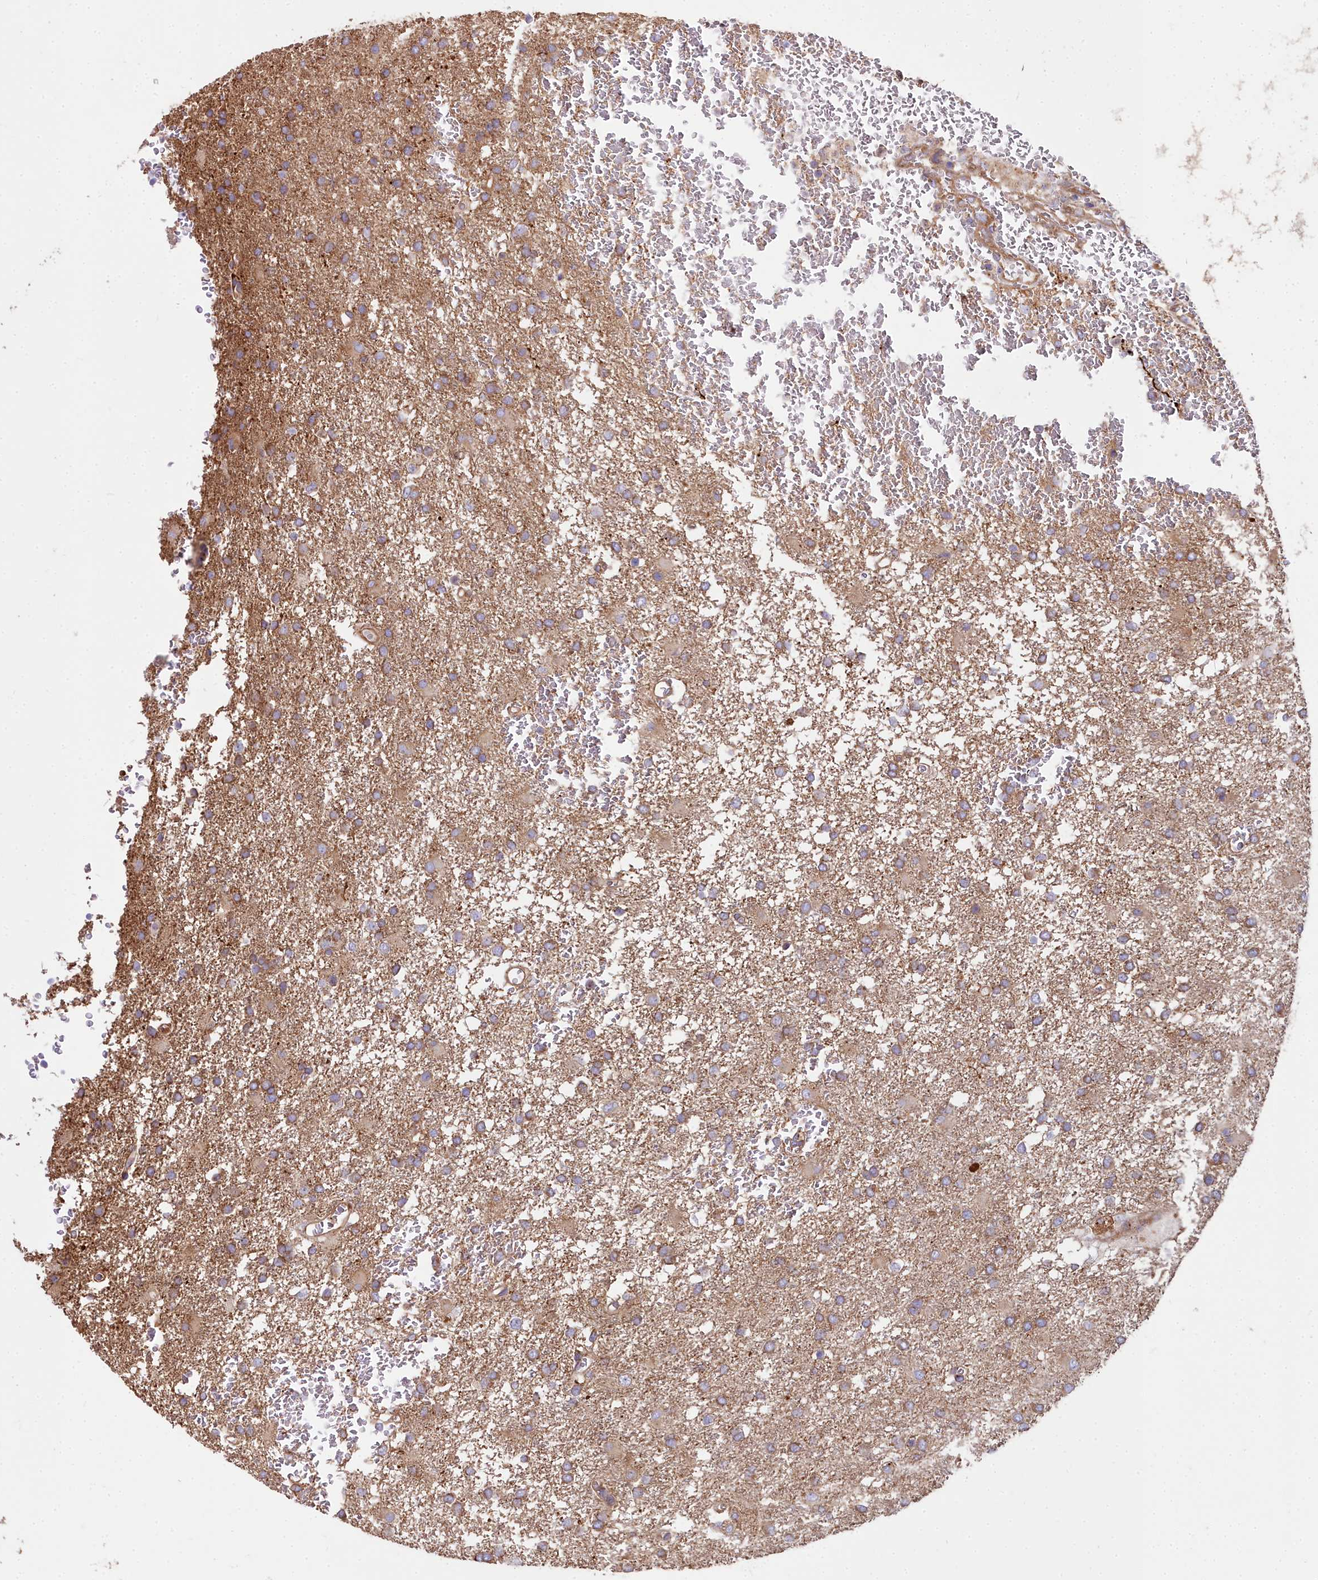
{"staining": {"intensity": "moderate", "quantity": "25%-75%", "location": "cytoplasmic/membranous"}, "tissue": "glioma", "cell_type": "Tumor cells", "image_type": "cancer", "snomed": [{"axis": "morphology", "description": "Glioma, malignant, High grade"}, {"axis": "topography", "description": "Brain"}], "caption": "A brown stain highlights moderate cytoplasmic/membranous expression of a protein in human glioma tumor cells.", "gene": "DCTN3", "patient": {"sex": "female", "age": 74}}